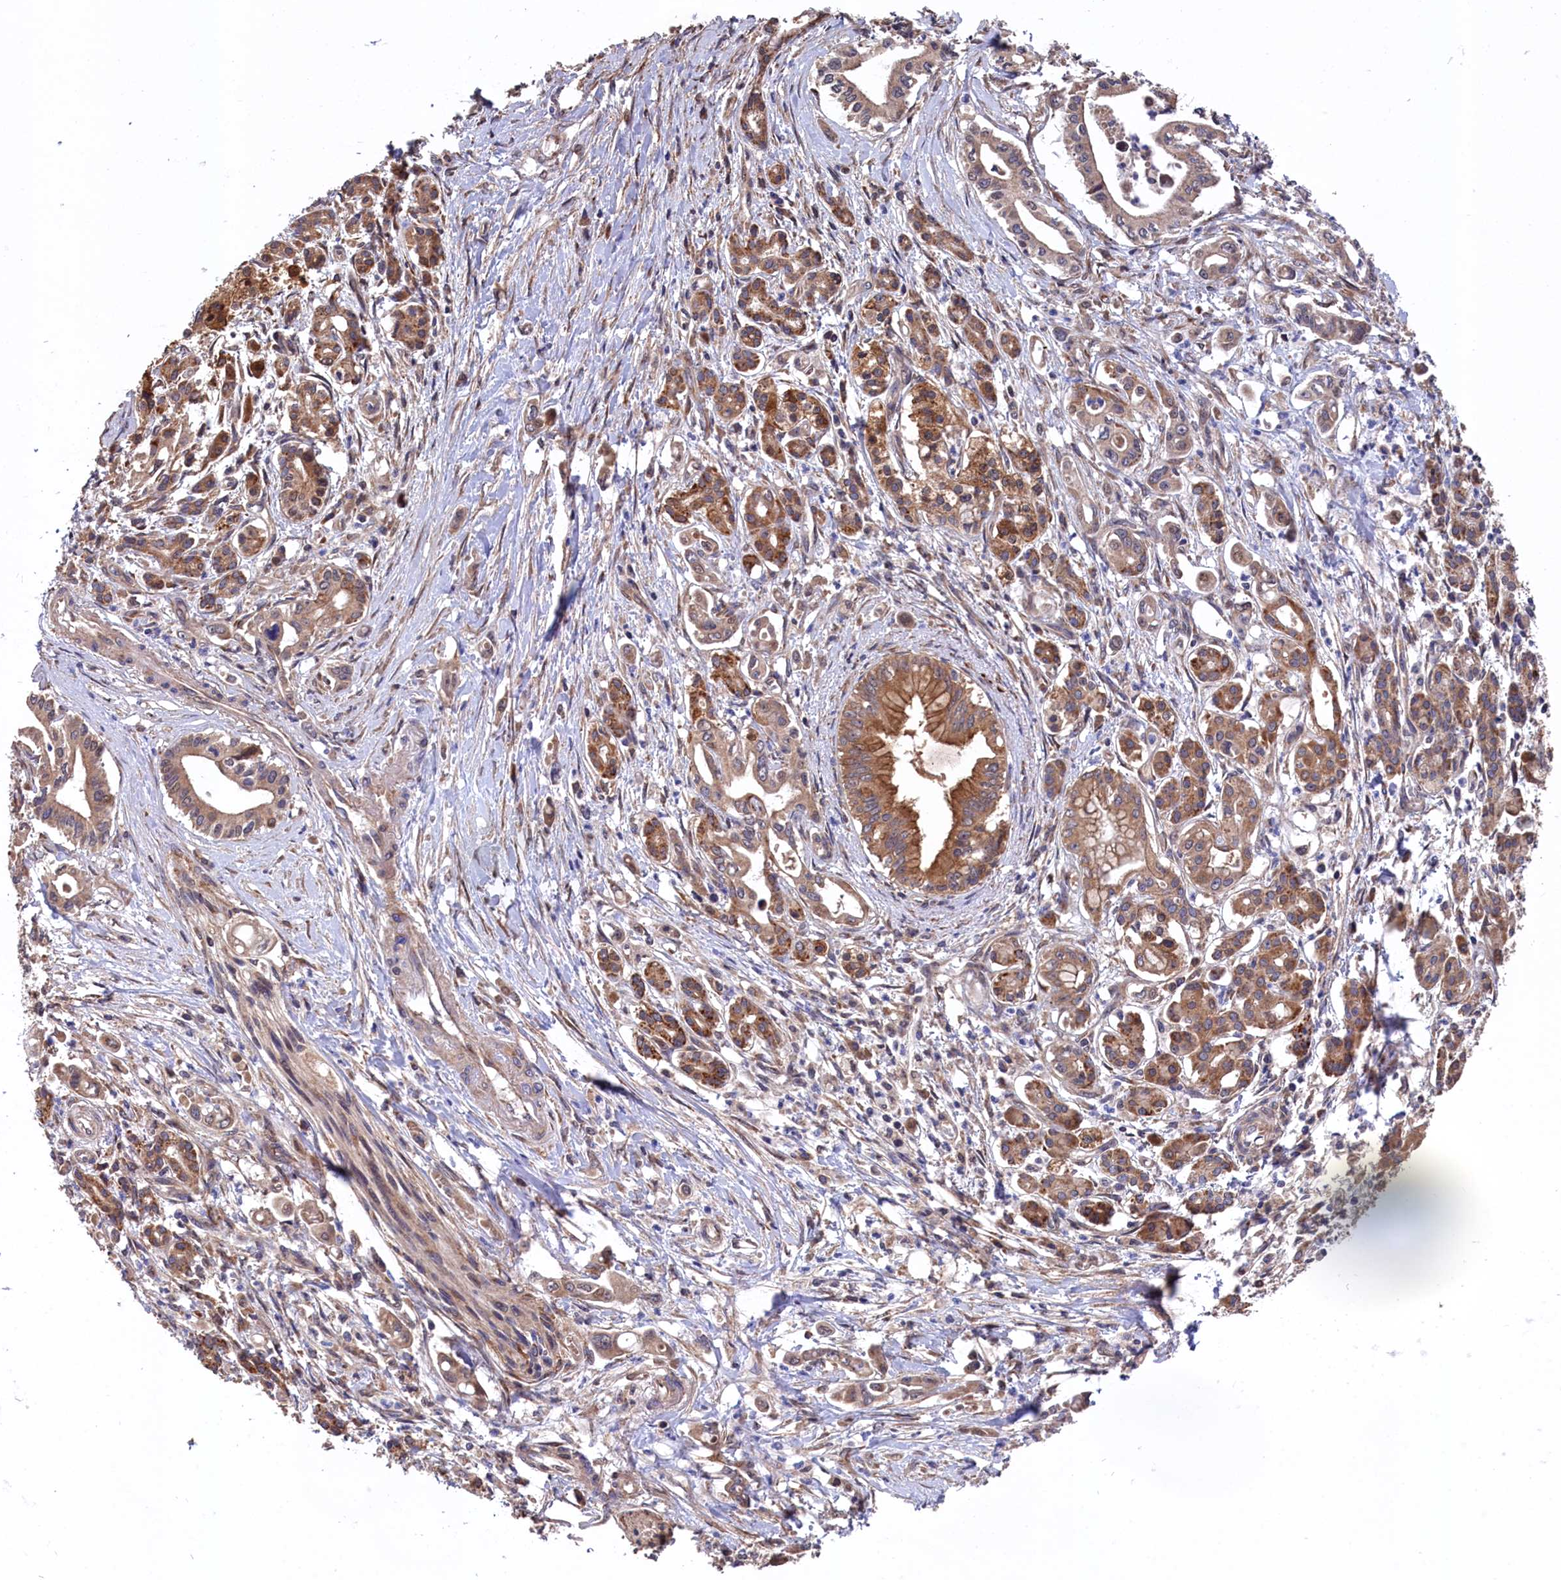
{"staining": {"intensity": "moderate", "quantity": ">75%", "location": "cytoplasmic/membranous"}, "tissue": "pancreatic cancer", "cell_type": "Tumor cells", "image_type": "cancer", "snomed": [{"axis": "morphology", "description": "Adenocarcinoma, NOS"}, {"axis": "topography", "description": "Pancreas"}], "caption": "Immunohistochemistry (IHC) of human pancreatic cancer (adenocarcinoma) demonstrates medium levels of moderate cytoplasmic/membranous staining in approximately >75% of tumor cells. (IHC, brightfield microscopy, high magnification).", "gene": "SLC12A4", "patient": {"sex": "female", "age": 66}}